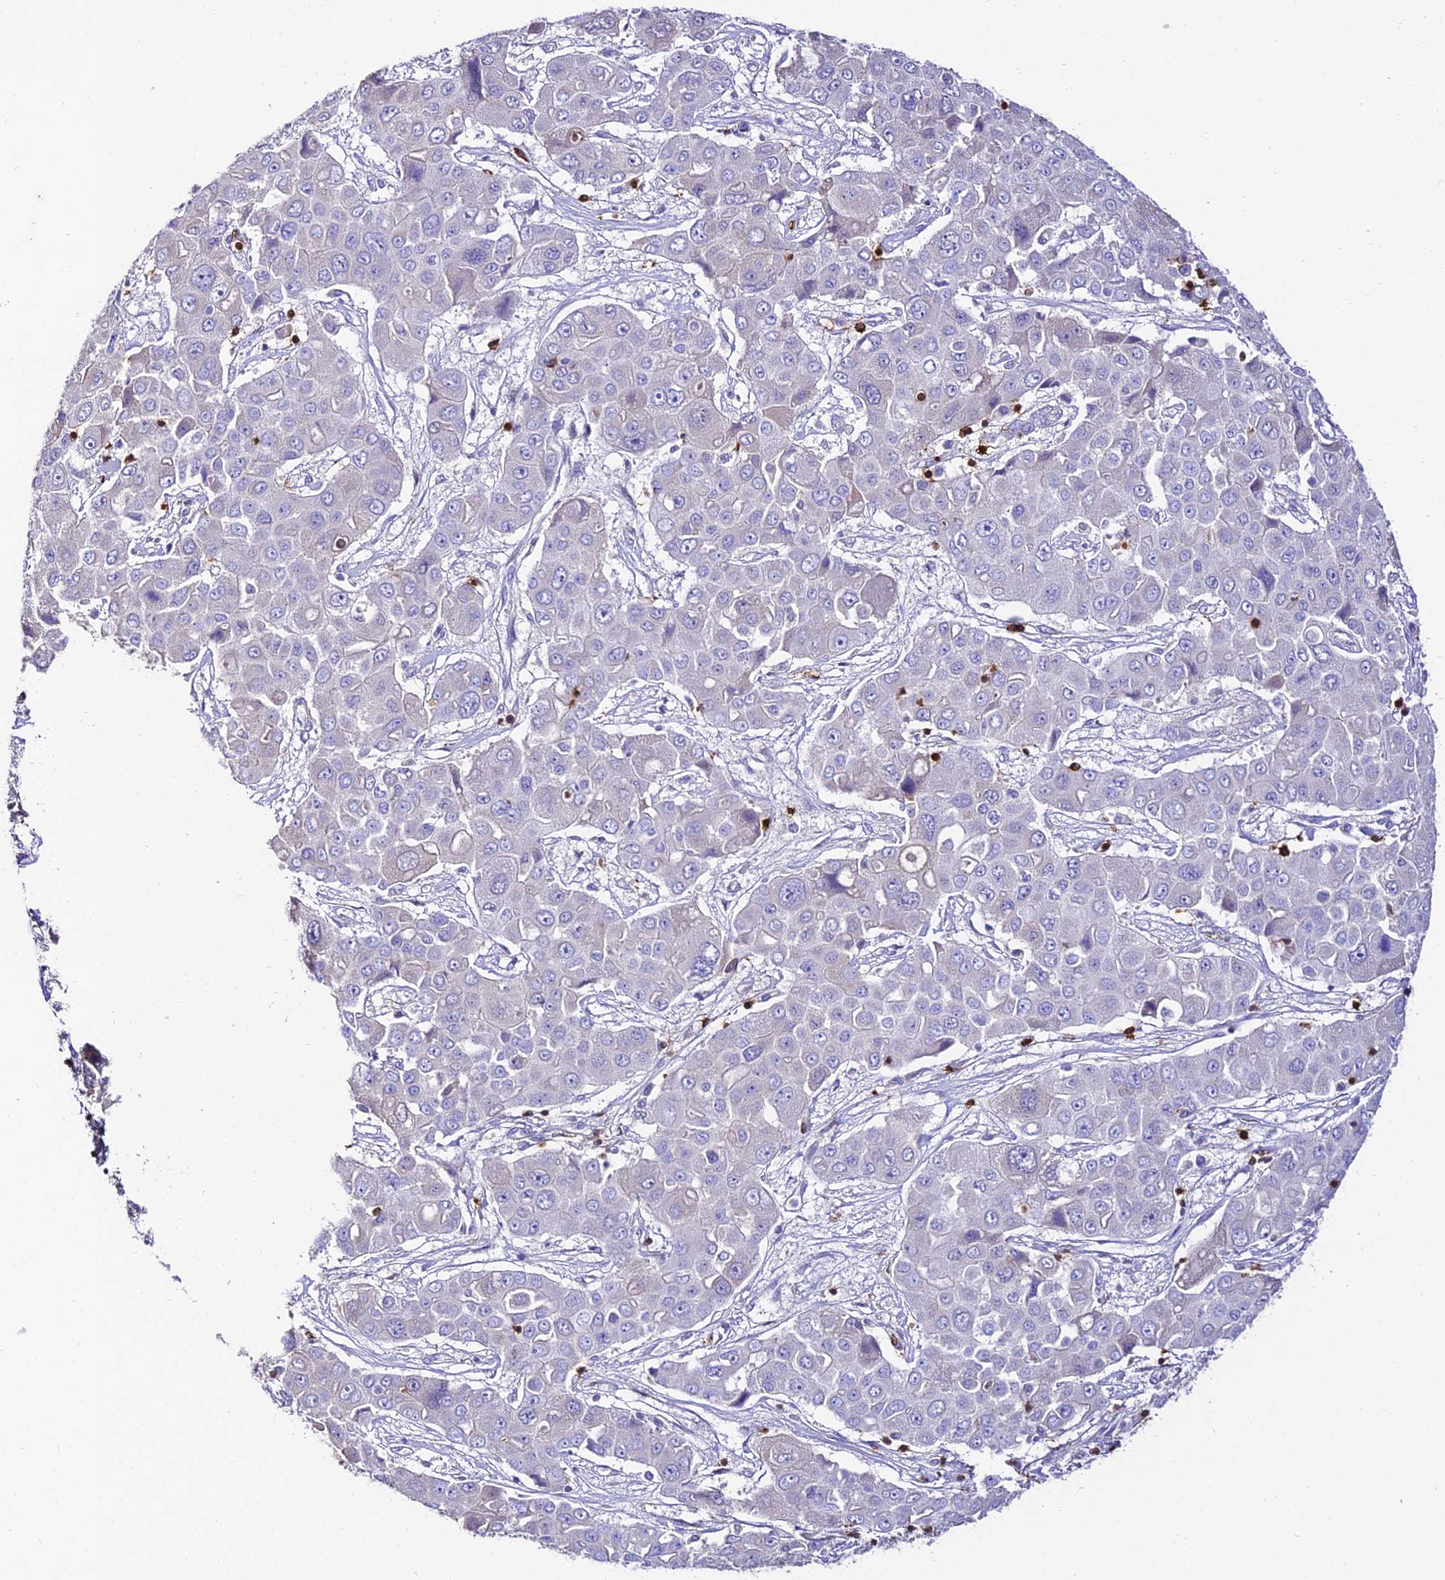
{"staining": {"intensity": "negative", "quantity": "none", "location": "none"}, "tissue": "liver cancer", "cell_type": "Tumor cells", "image_type": "cancer", "snomed": [{"axis": "morphology", "description": "Cholangiocarcinoma"}, {"axis": "topography", "description": "Liver"}], "caption": "Liver cancer (cholangiocarcinoma) stained for a protein using immunohistochemistry (IHC) reveals no expression tumor cells.", "gene": "PTPRCAP", "patient": {"sex": "male", "age": 67}}